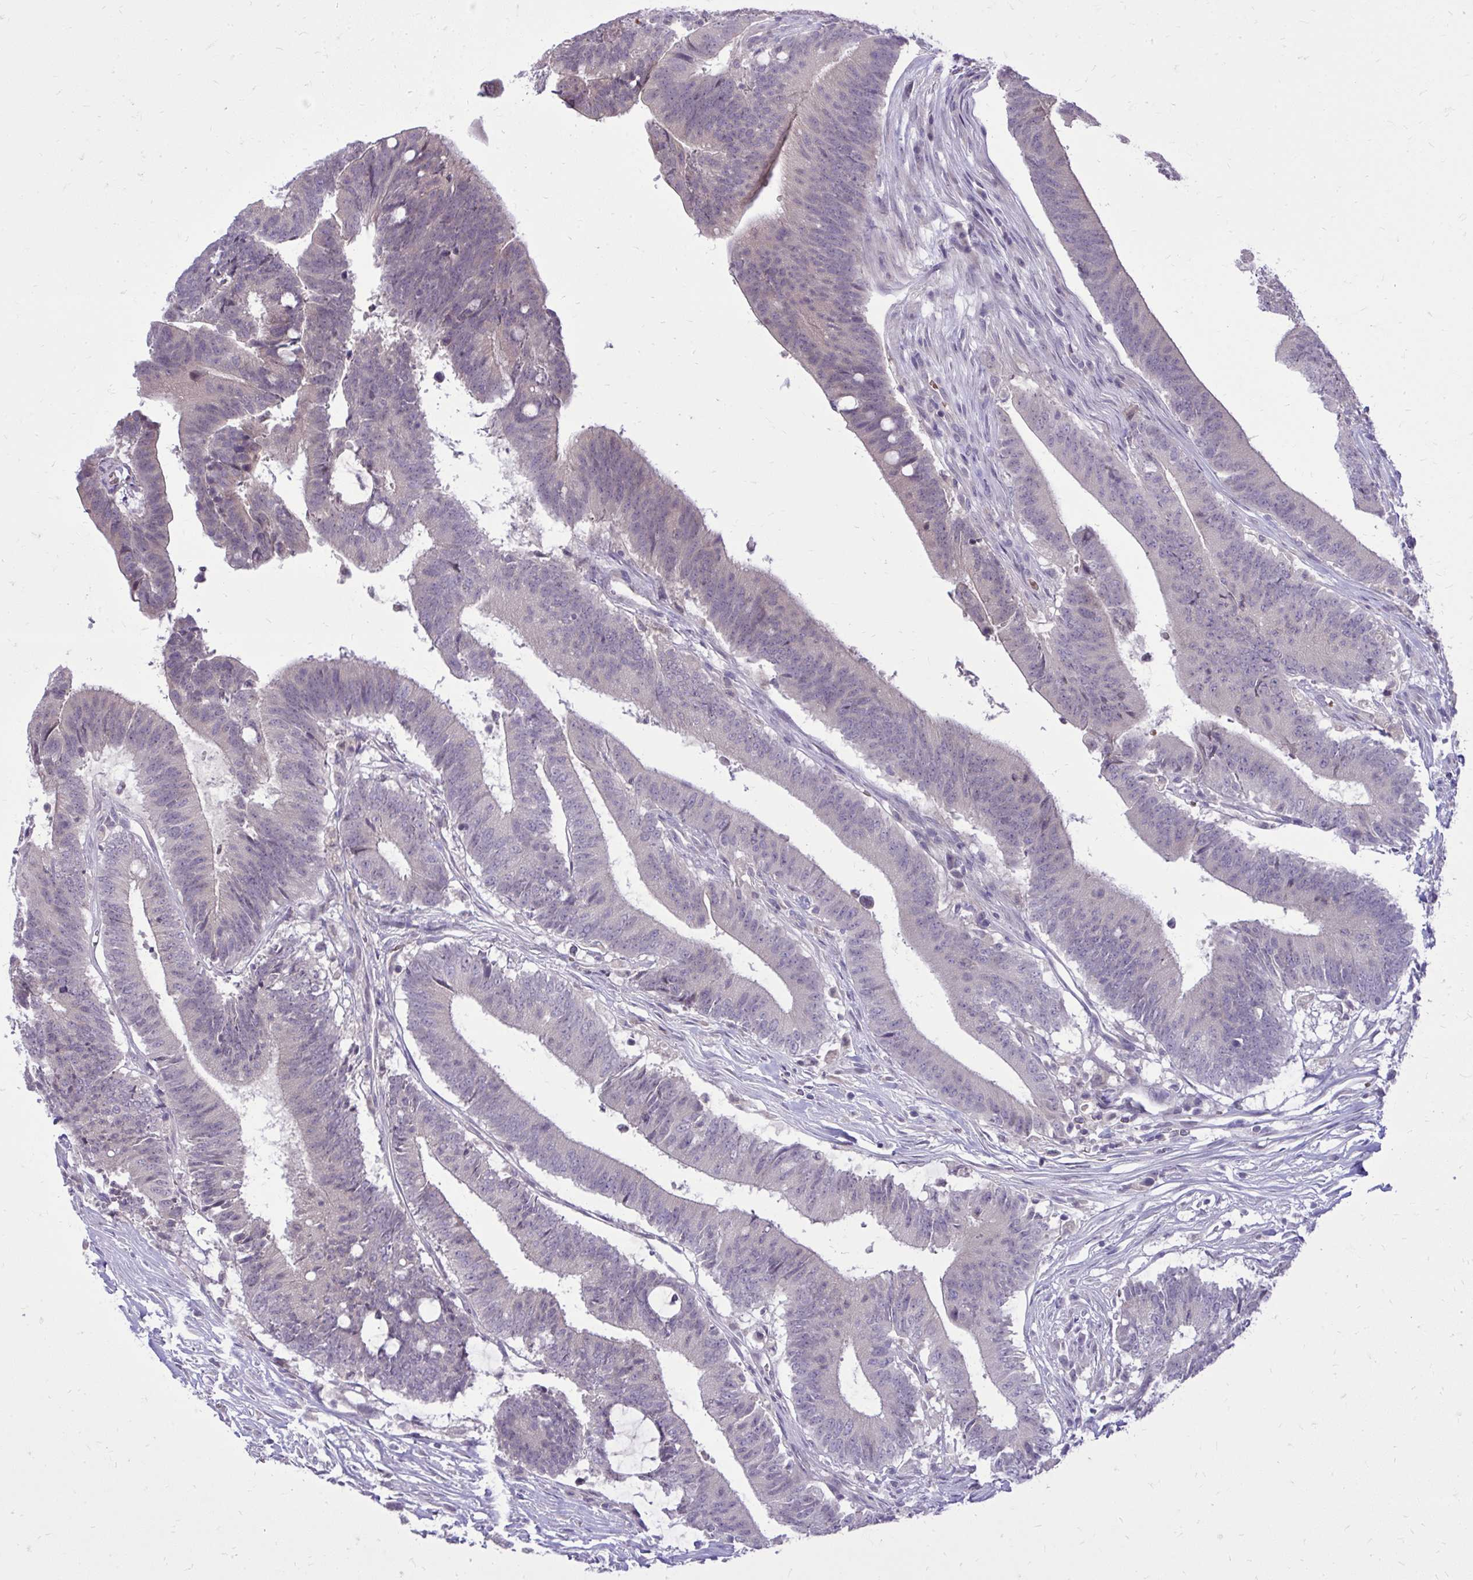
{"staining": {"intensity": "negative", "quantity": "none", "location": "none"}, "tissue": "colorectal cancer", "cell_type": "Tumor cells", "image_type": "cancer", "snomed": [{"axis": "morphology", "description": "Adenocarcinoma, NOS"}, {"axis": "topography", "description": "Colon"}], "caption": "Immunohistochemical staining of colorectal cancer (adenocarcinoma) reveals no significant positivity in tumor cells. (DAB (3,3'-diaminobenzidine) immunohistochemistry with hematoxylin counter stain).", "gene": "DPY19L1", "patient": {"sex": "female", "age": 43}}